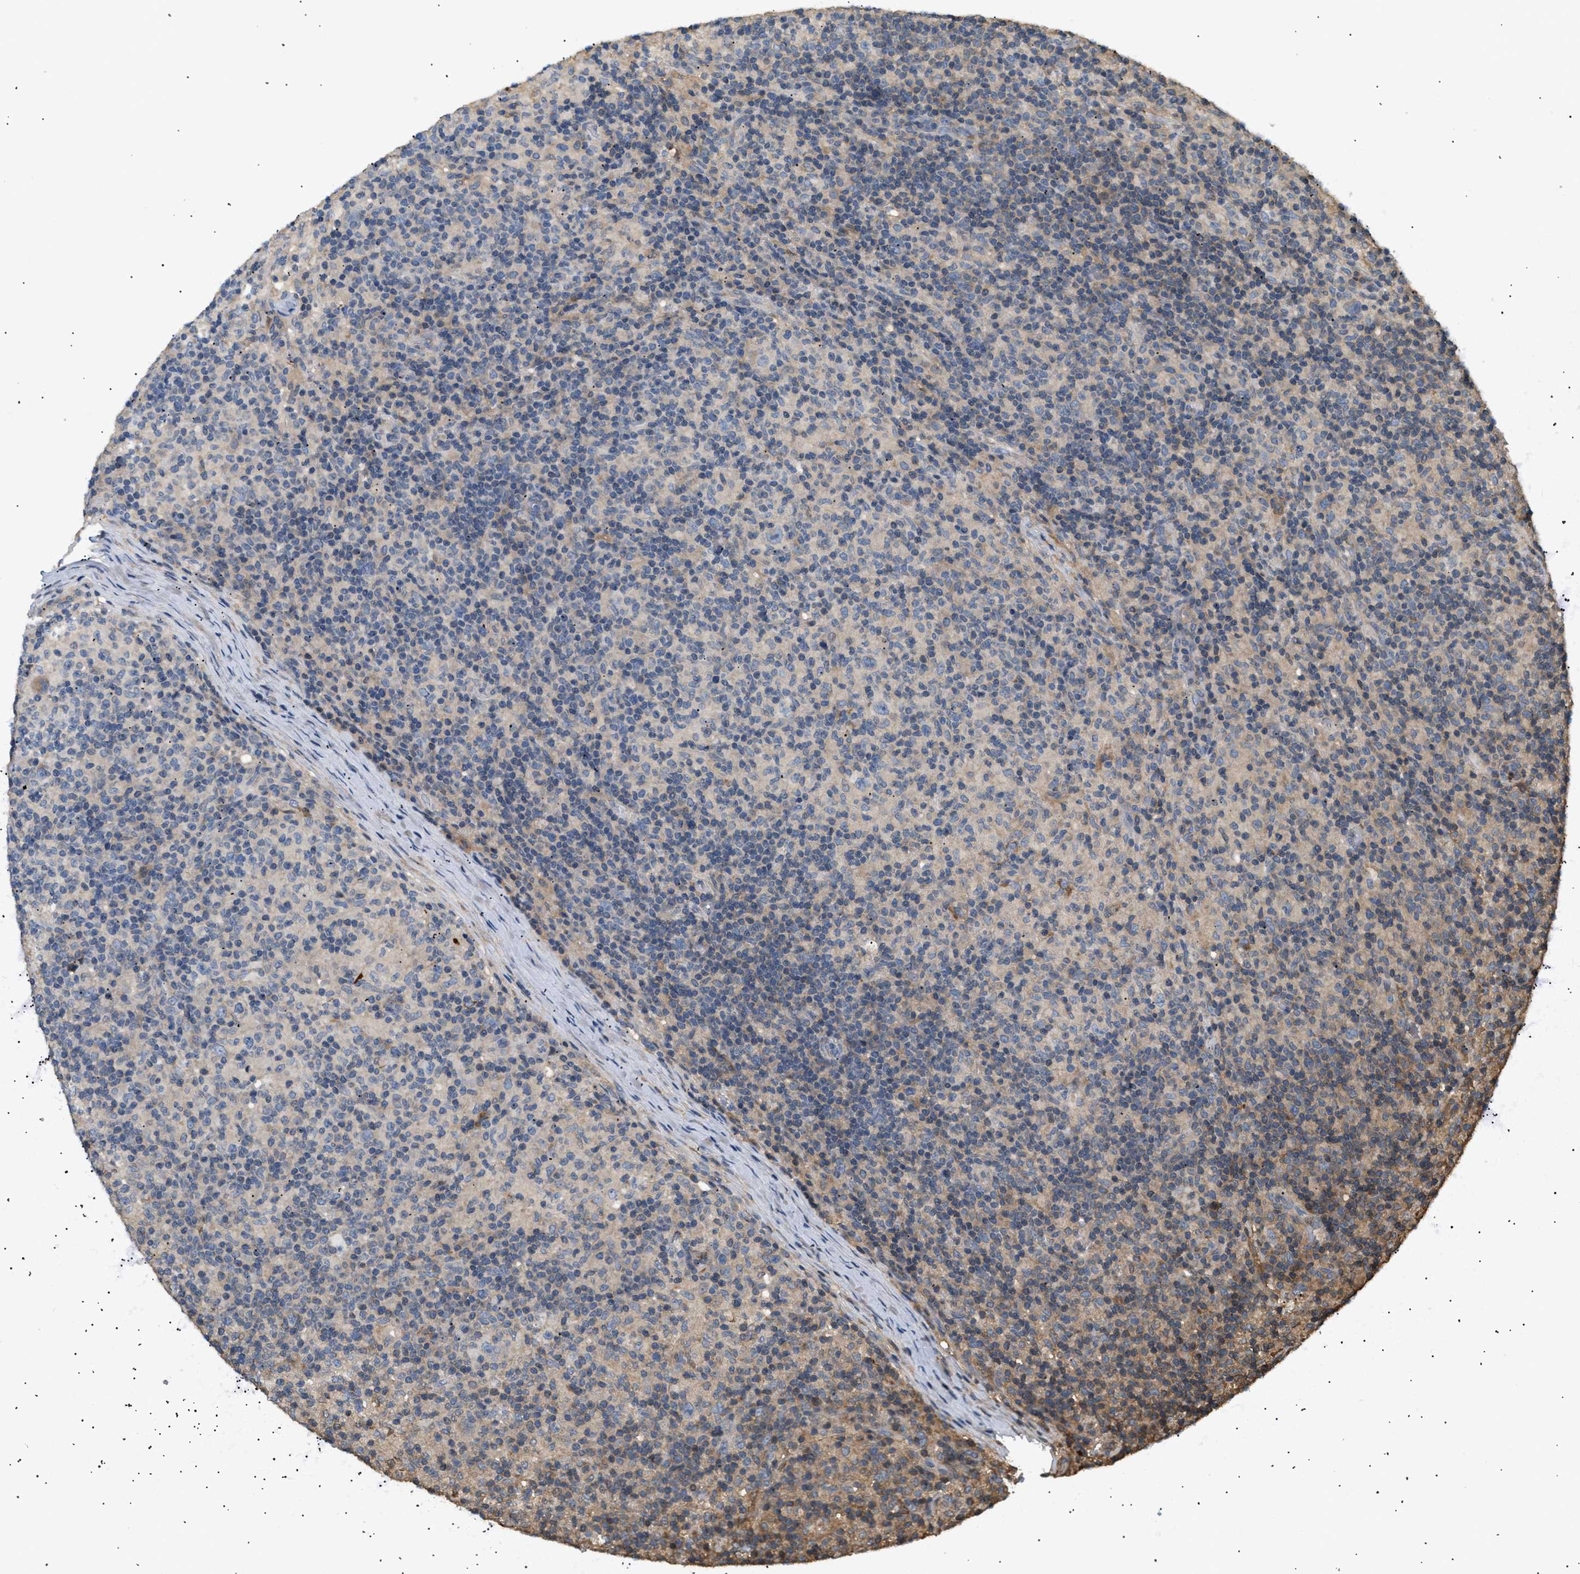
{"staining": {"intensity": "negative", "quantity": "none", "location": "none"}, "tissue": "lymphoma", "cell_type": "Tumor cells", "image_type": "cancer", "snomed": [{"axis": "morphology", "description": "Hodgkin's disease, NOS"}, {"axis": "topography", "description": "Lymph node"}], "caption": "Photomicrograph shows no significant protein expression in tumor cells of Hodgkin's disease.", "gene": "FARS2", "patient": {"sex": "male", "age": 70}}